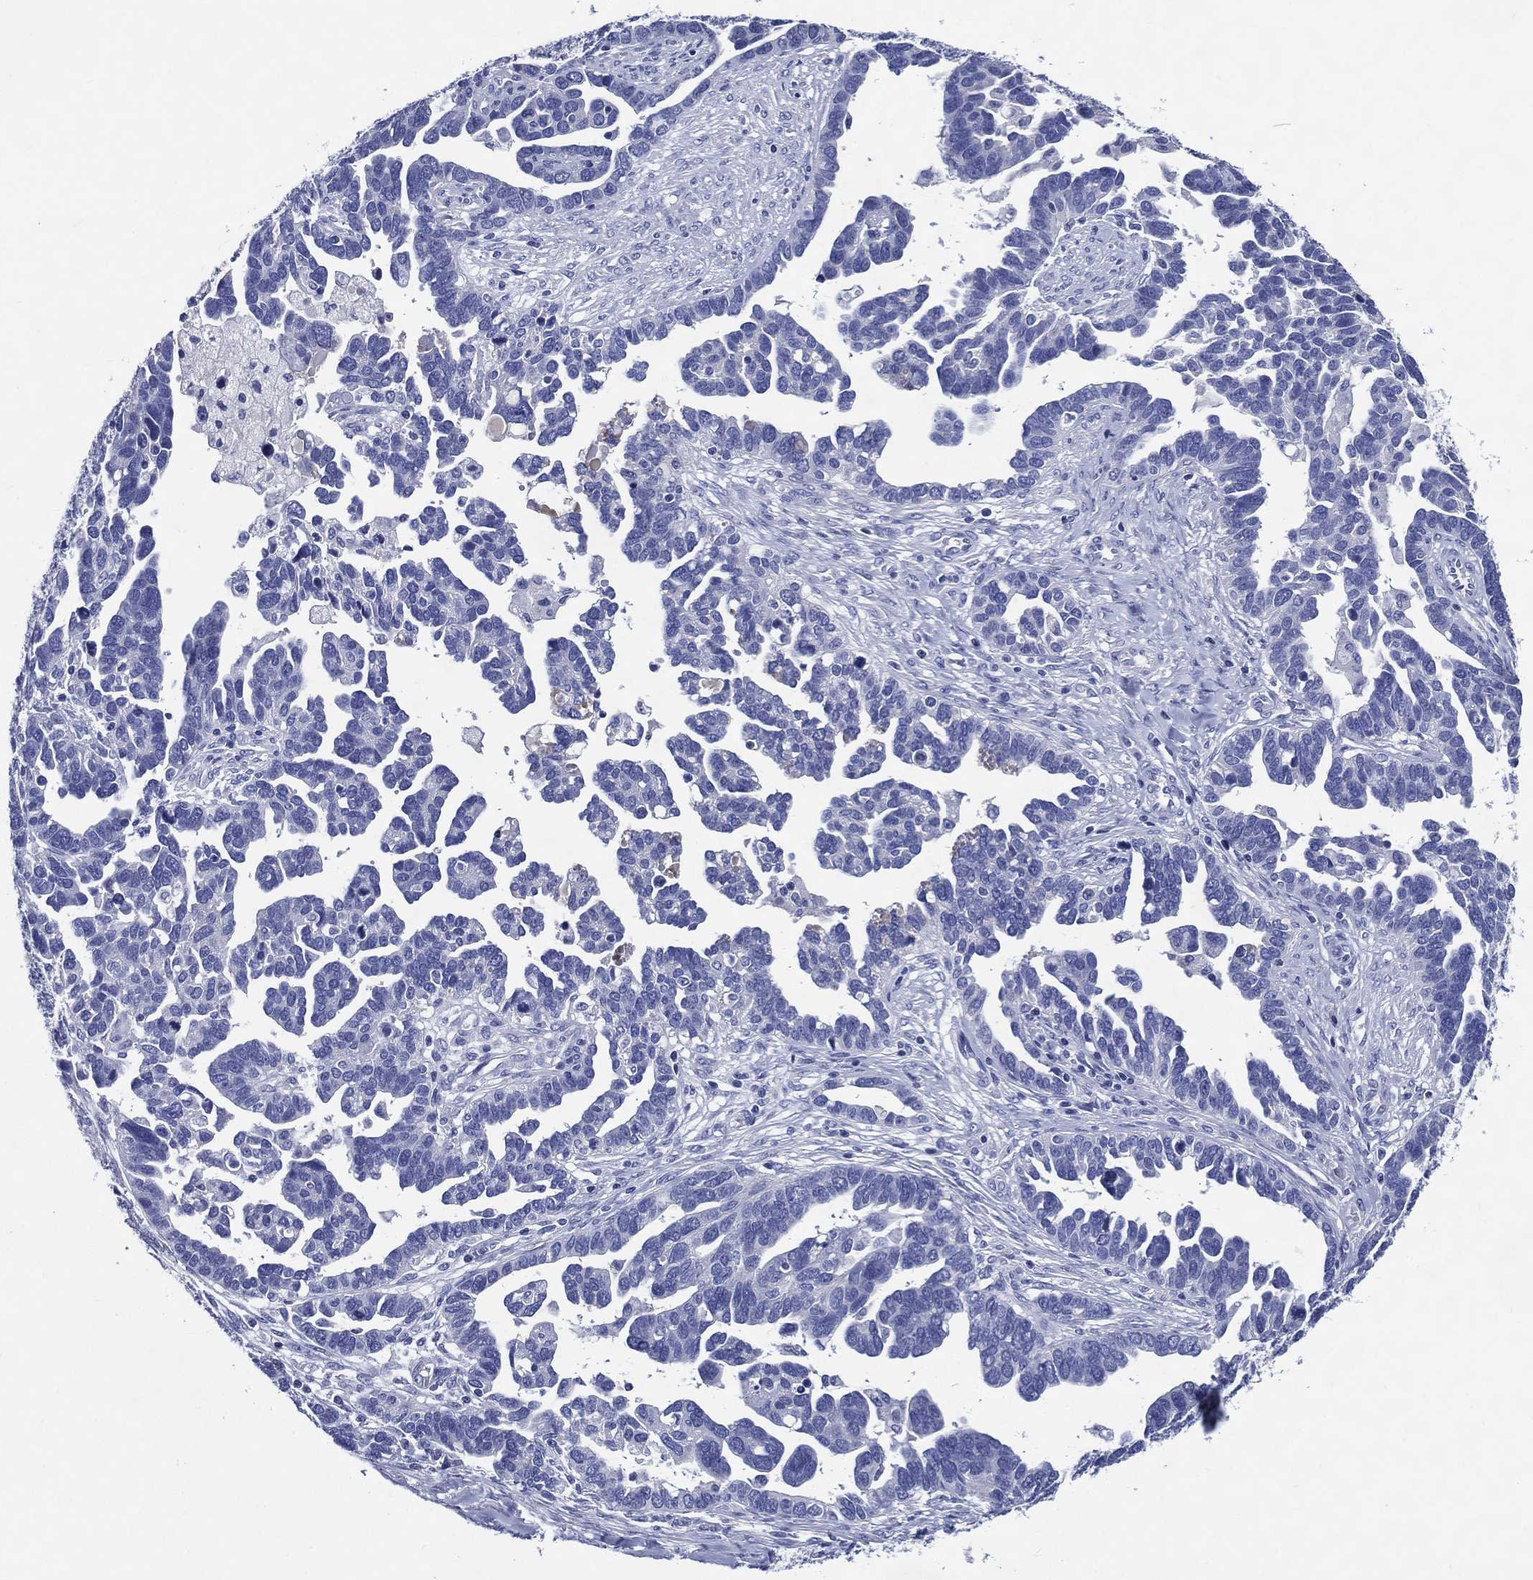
{"staining": {"intensity": "negative", "quantity": "none", "location": "none"}, "tissue": "ovarian cancer", "cell_type": "Tumor cells", "image_type": "cancer", "snomed": [{"axis": "morphology", "description": "Cystadenocarcinoma, serous, NOS"}, {"axis": "topography", "description": "Ovary"}], "caption": "This is a histopathology image of immunohistochemistry (IHC) staining of serous cystadenocarcinoma (ovarian), which shows no staining in tumor cells. (Brightfield microscopy of DAB immunohistochemistry at high magnification).", "gene": "ACE2", "patient": {"sex": "female", "age": 54}}